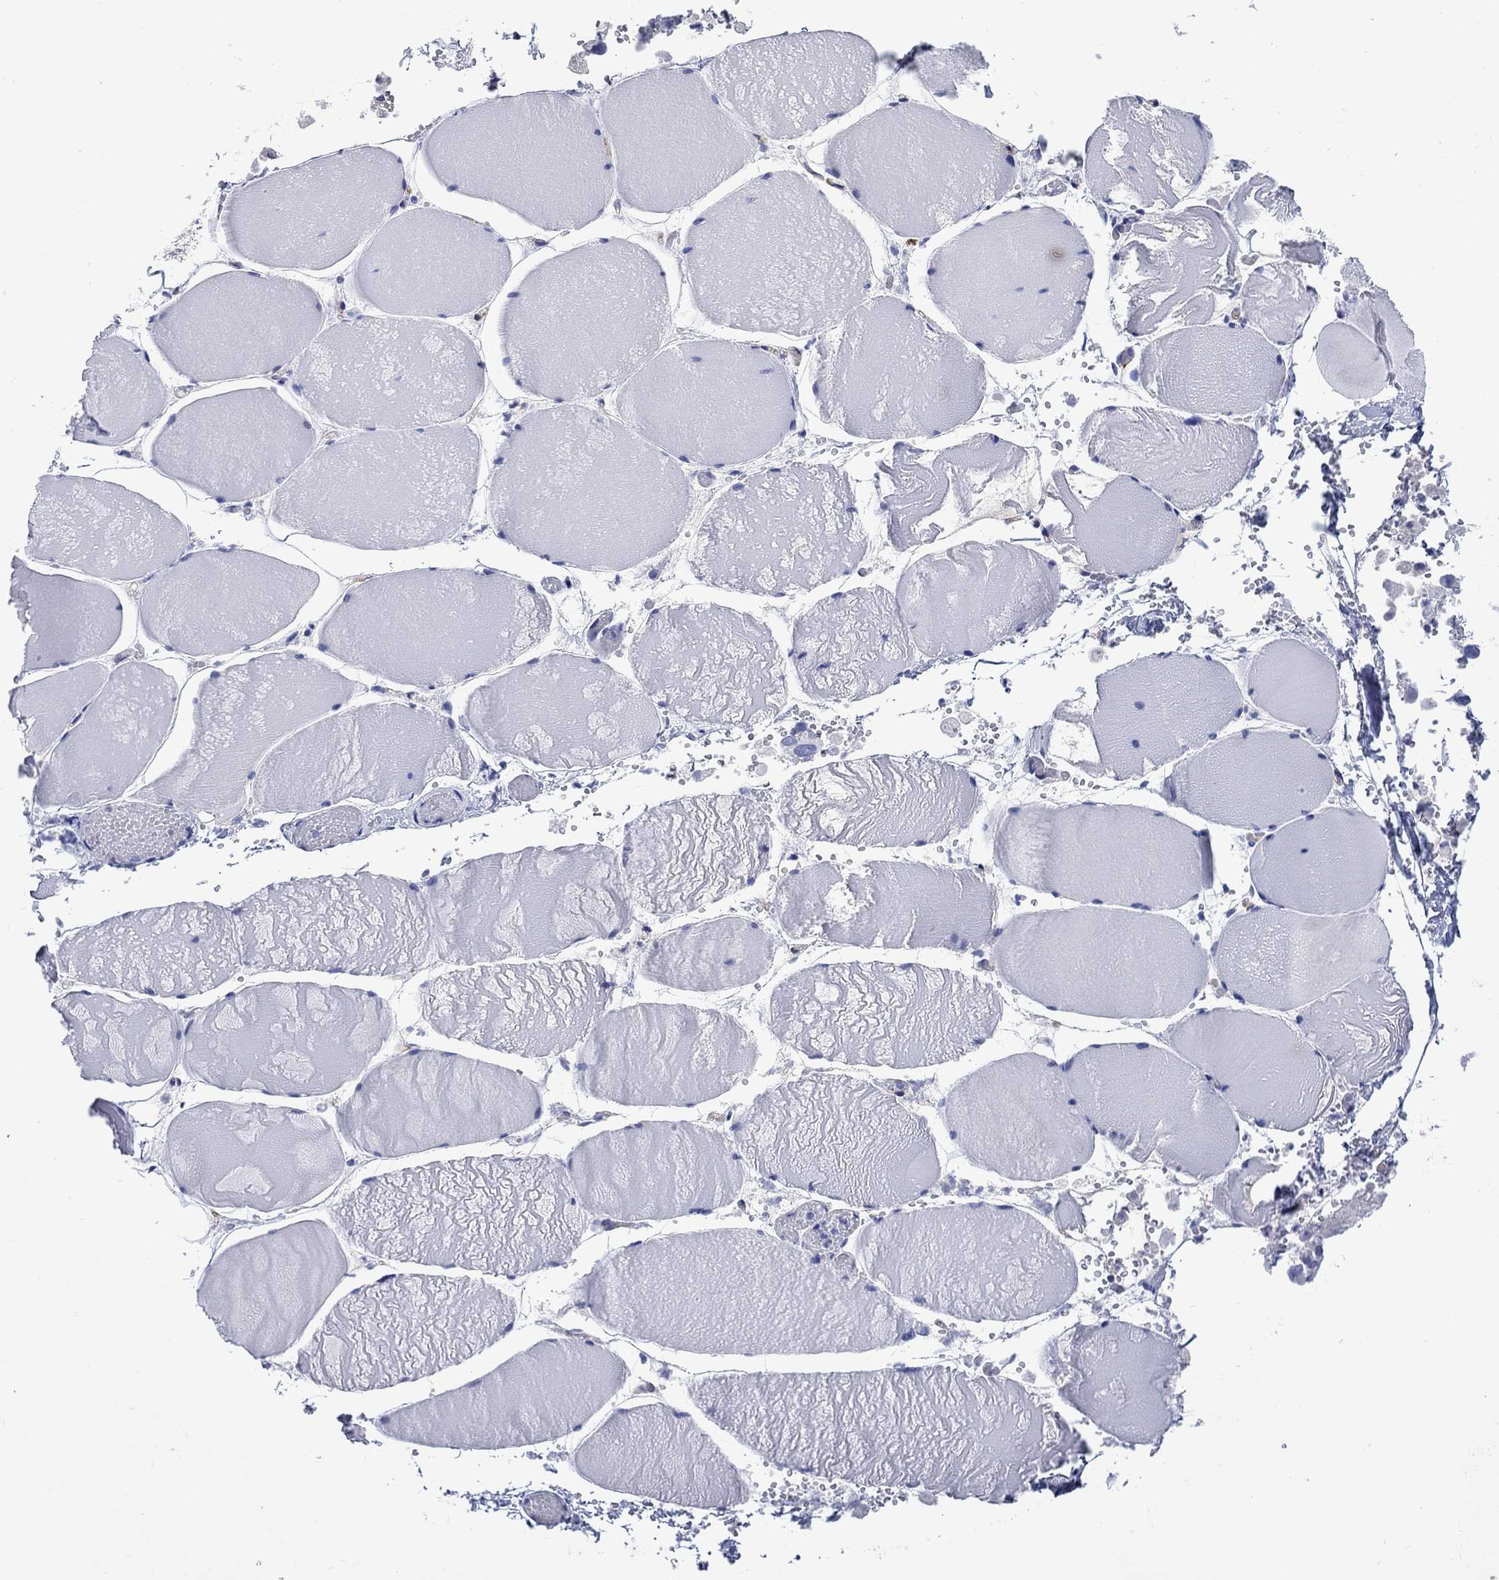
{"staining": {"intensity": "negative", "quantity": "none", "location": "none"}, "tissue": "skeletal muscle", "cell_type": "Myocytes", "image_type": "normal", "snomed": [{"axis": "morphology", "description": "Normal tissue, NOS"}, {"axis": "morphology", "description": "Malignant melanoma, Metastatic site"}, {"axis": "topography", "description": "Skeletal muscle"}], "caption": "Immunohistochemistry (IHC) of normal skeletal muscle demonstrates no staining in myocytes. (IHC, brightfield microscopy, high magnification).", "gene": "CACNG3", "patient": {"sex": "male", "age": 50}}